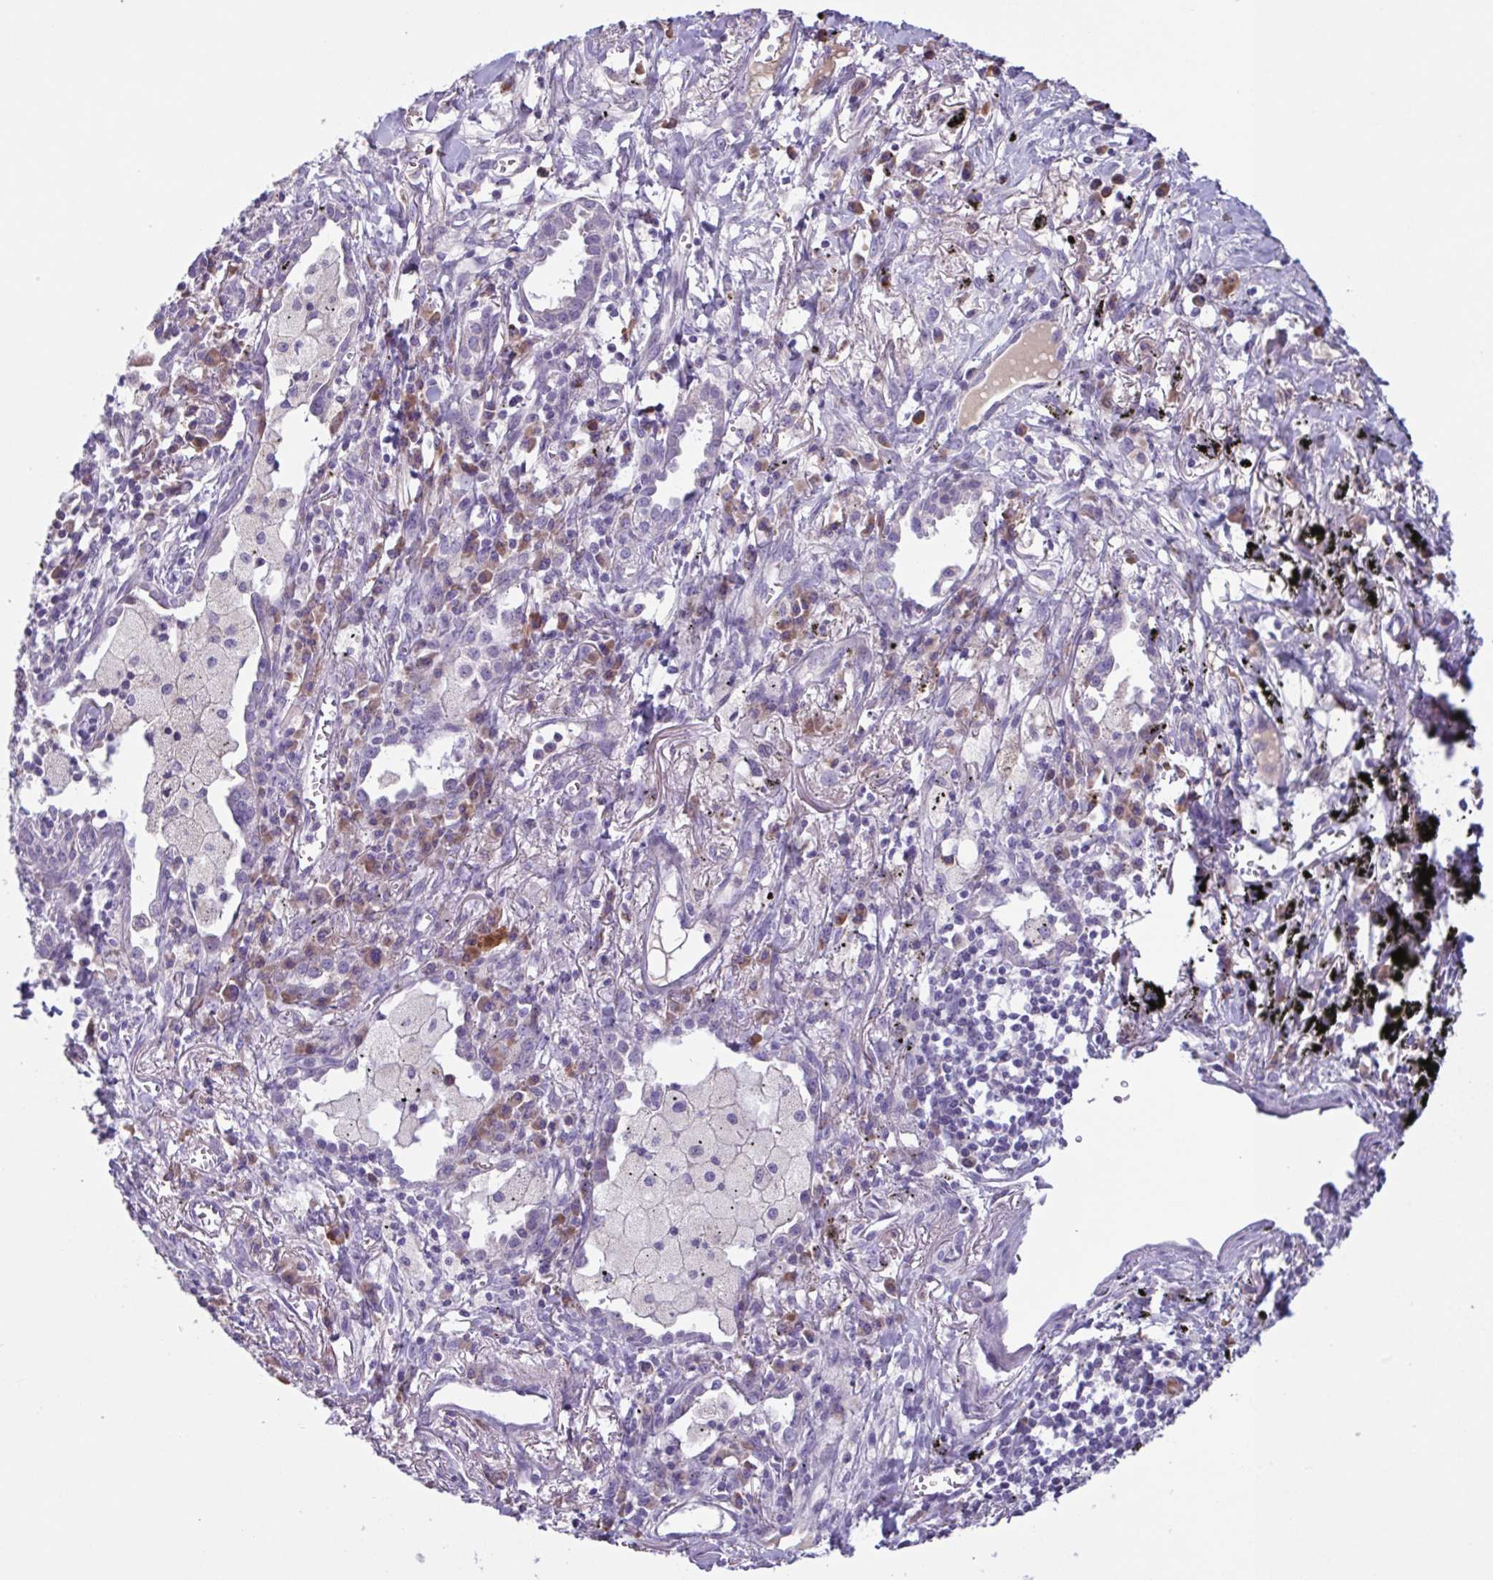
{"staining": {"intensity": "negative", "quantity": "none", "location": "none"}, "tissue": "lung cancer", "cell_type": "Tumor cells", "image_type": "cancer", "snomed": [{"axis": "morphology", "description": "Squamous cell carcinoma, NOS"}, {"axis": "topography", "description": "Lung"}], "caption": "Tumor cells show no significant protein expression in lung cancer (squamous cell carcinoma). Nuclei are stained in blue.", "gene": "F13B", "patient": {"sex": "male", "age": 74}}